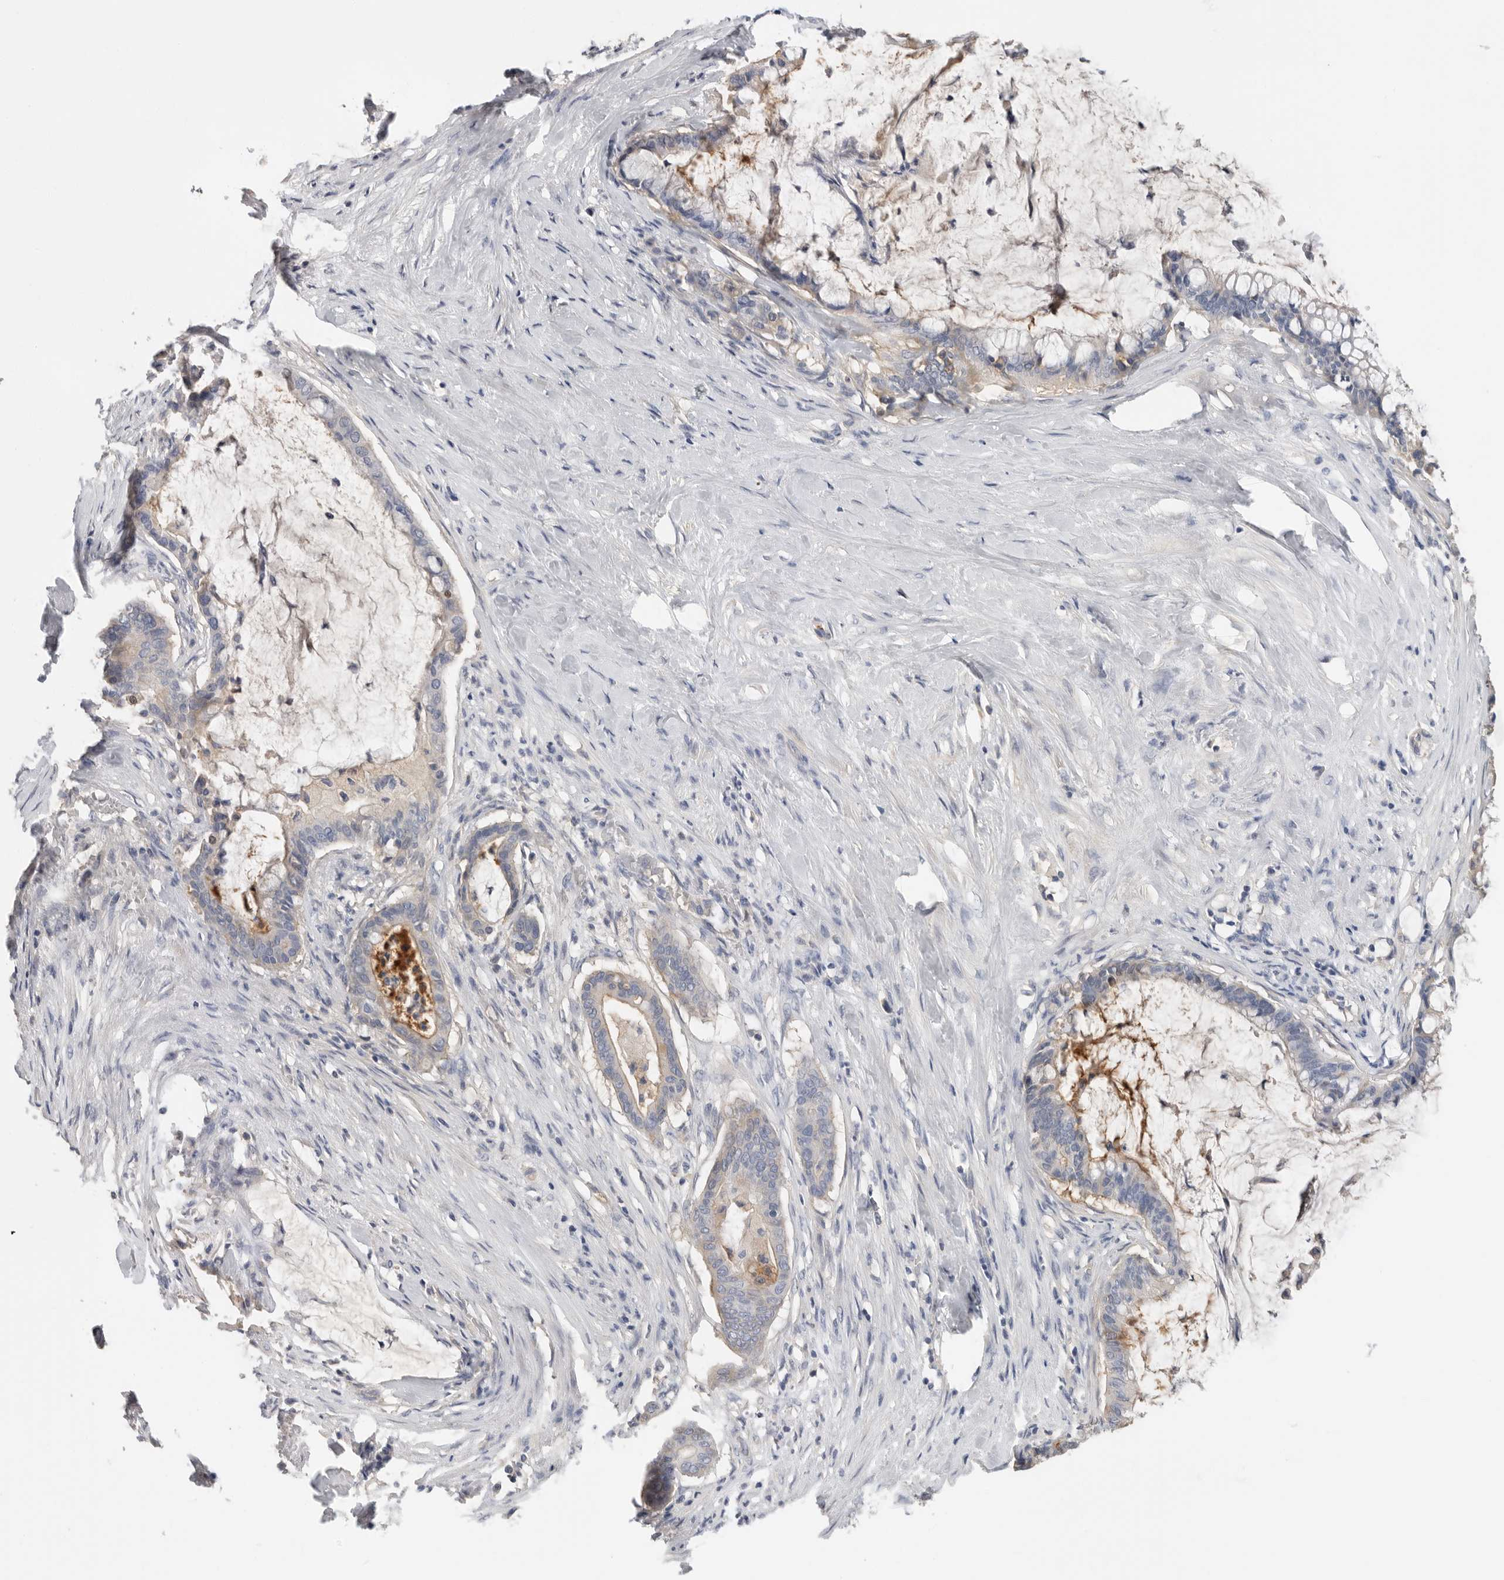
{"staining": {"intensity": "negative", "quantity": "none", "location": "none"}, "tissue": "pancreatic cancer", "cell_type": "Tumor cells", "image_type": "cancer", "snomed": [{"axis": "morphology", "description": "Adenocarcinoma, NOS"}, {"axis": "topography", "description": "Pancreas"}], "caption": "Pancreatic cancer (adenocarcinoma) was stained to show a protein in brown. There is no significant staining in tumor cells.", "gene": "APOA2", "patient": {"sex": "male", "age": 41}}